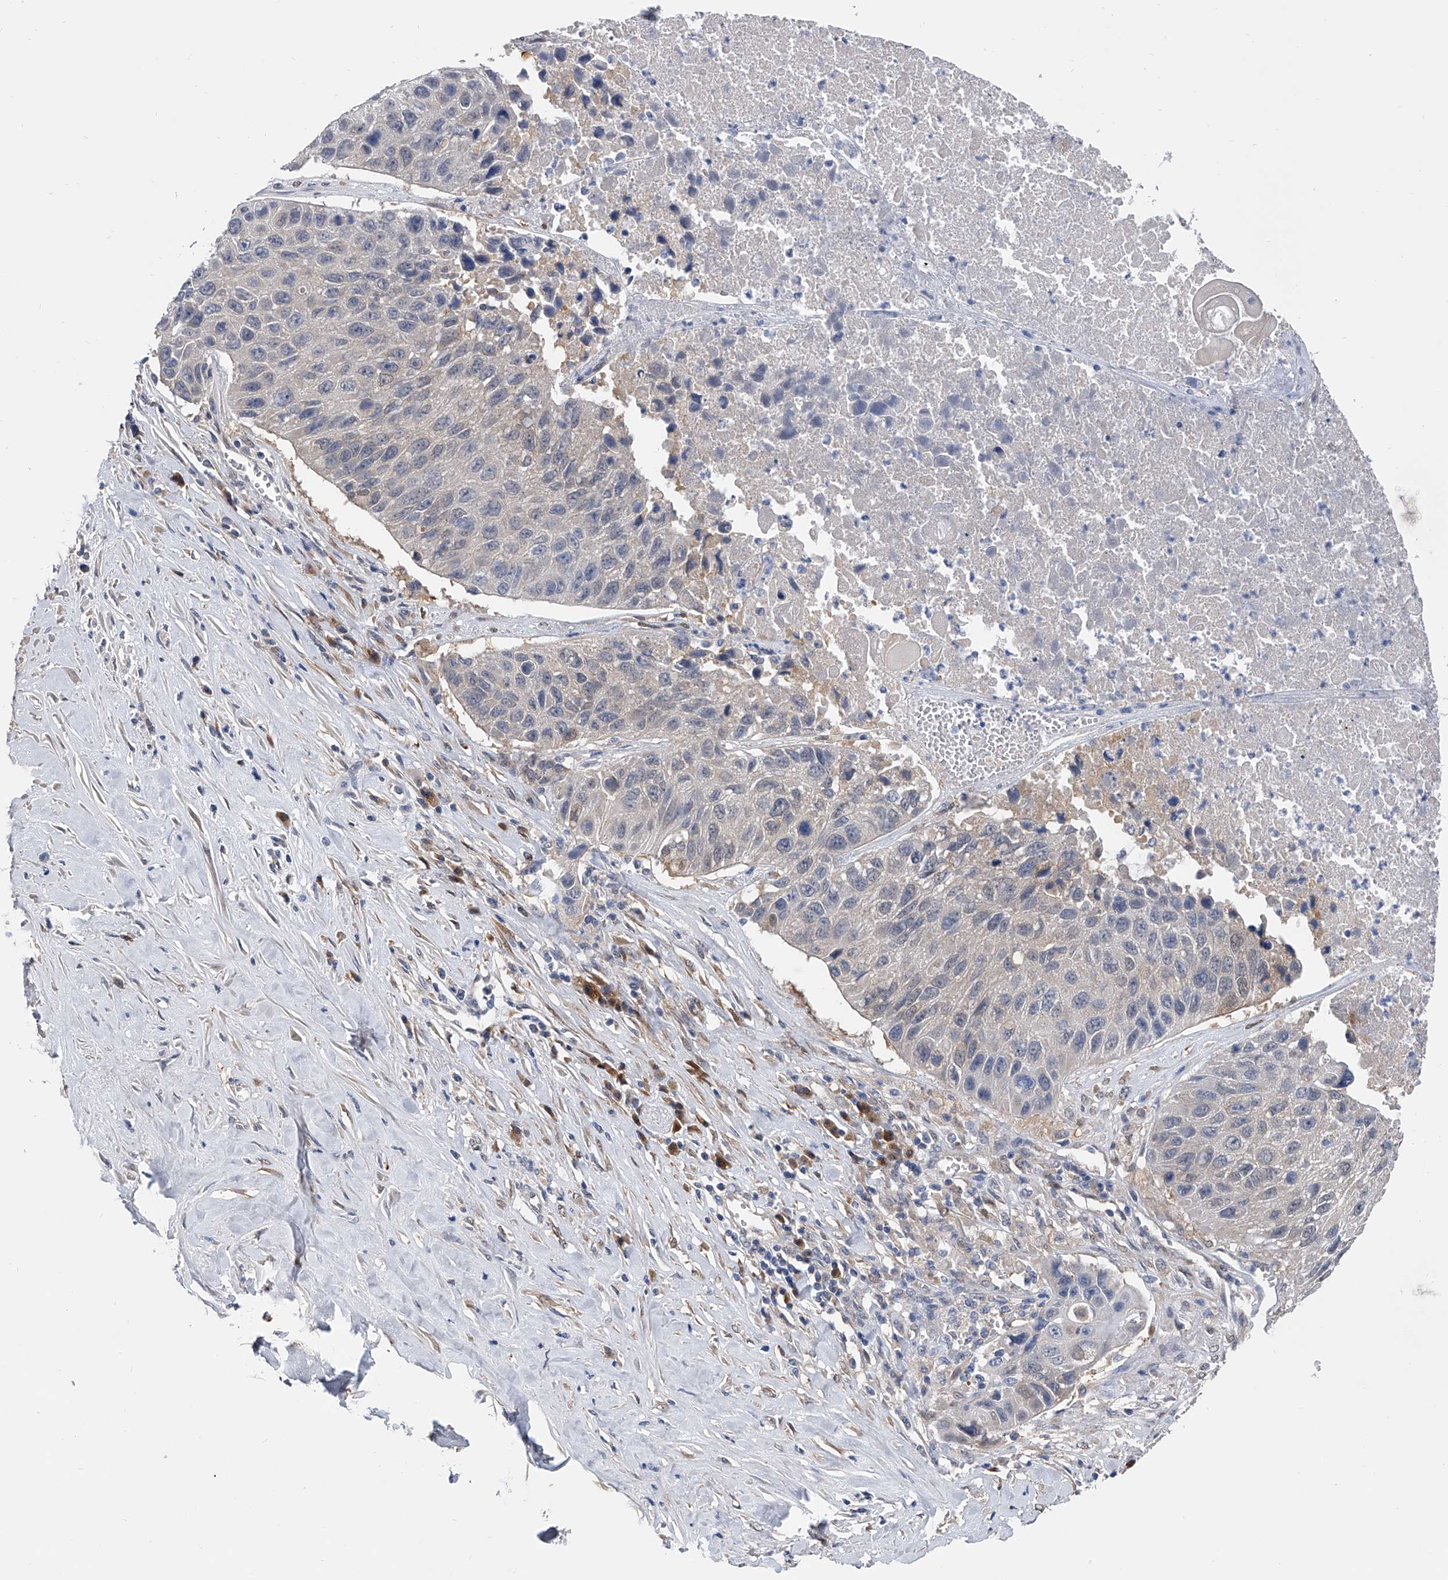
{"staining": {"intensity": "negative", "quantity": "none", "location": "none"}, "tissue": "lung cancer", "cell_type": "Tumor cells", "image_type": "cancer", "snomed": [{"axis": "morphology", "description": "Squamous cell carcinoma, NOS"}, {"axis": "topography", "description": "Lung"}], "caption": "A histopathology image of human lung squamous cell carcinoma is negative for staining in tumor cells.", "gene": "PGM3", "patient": {"sex": "male", "age": 61}}